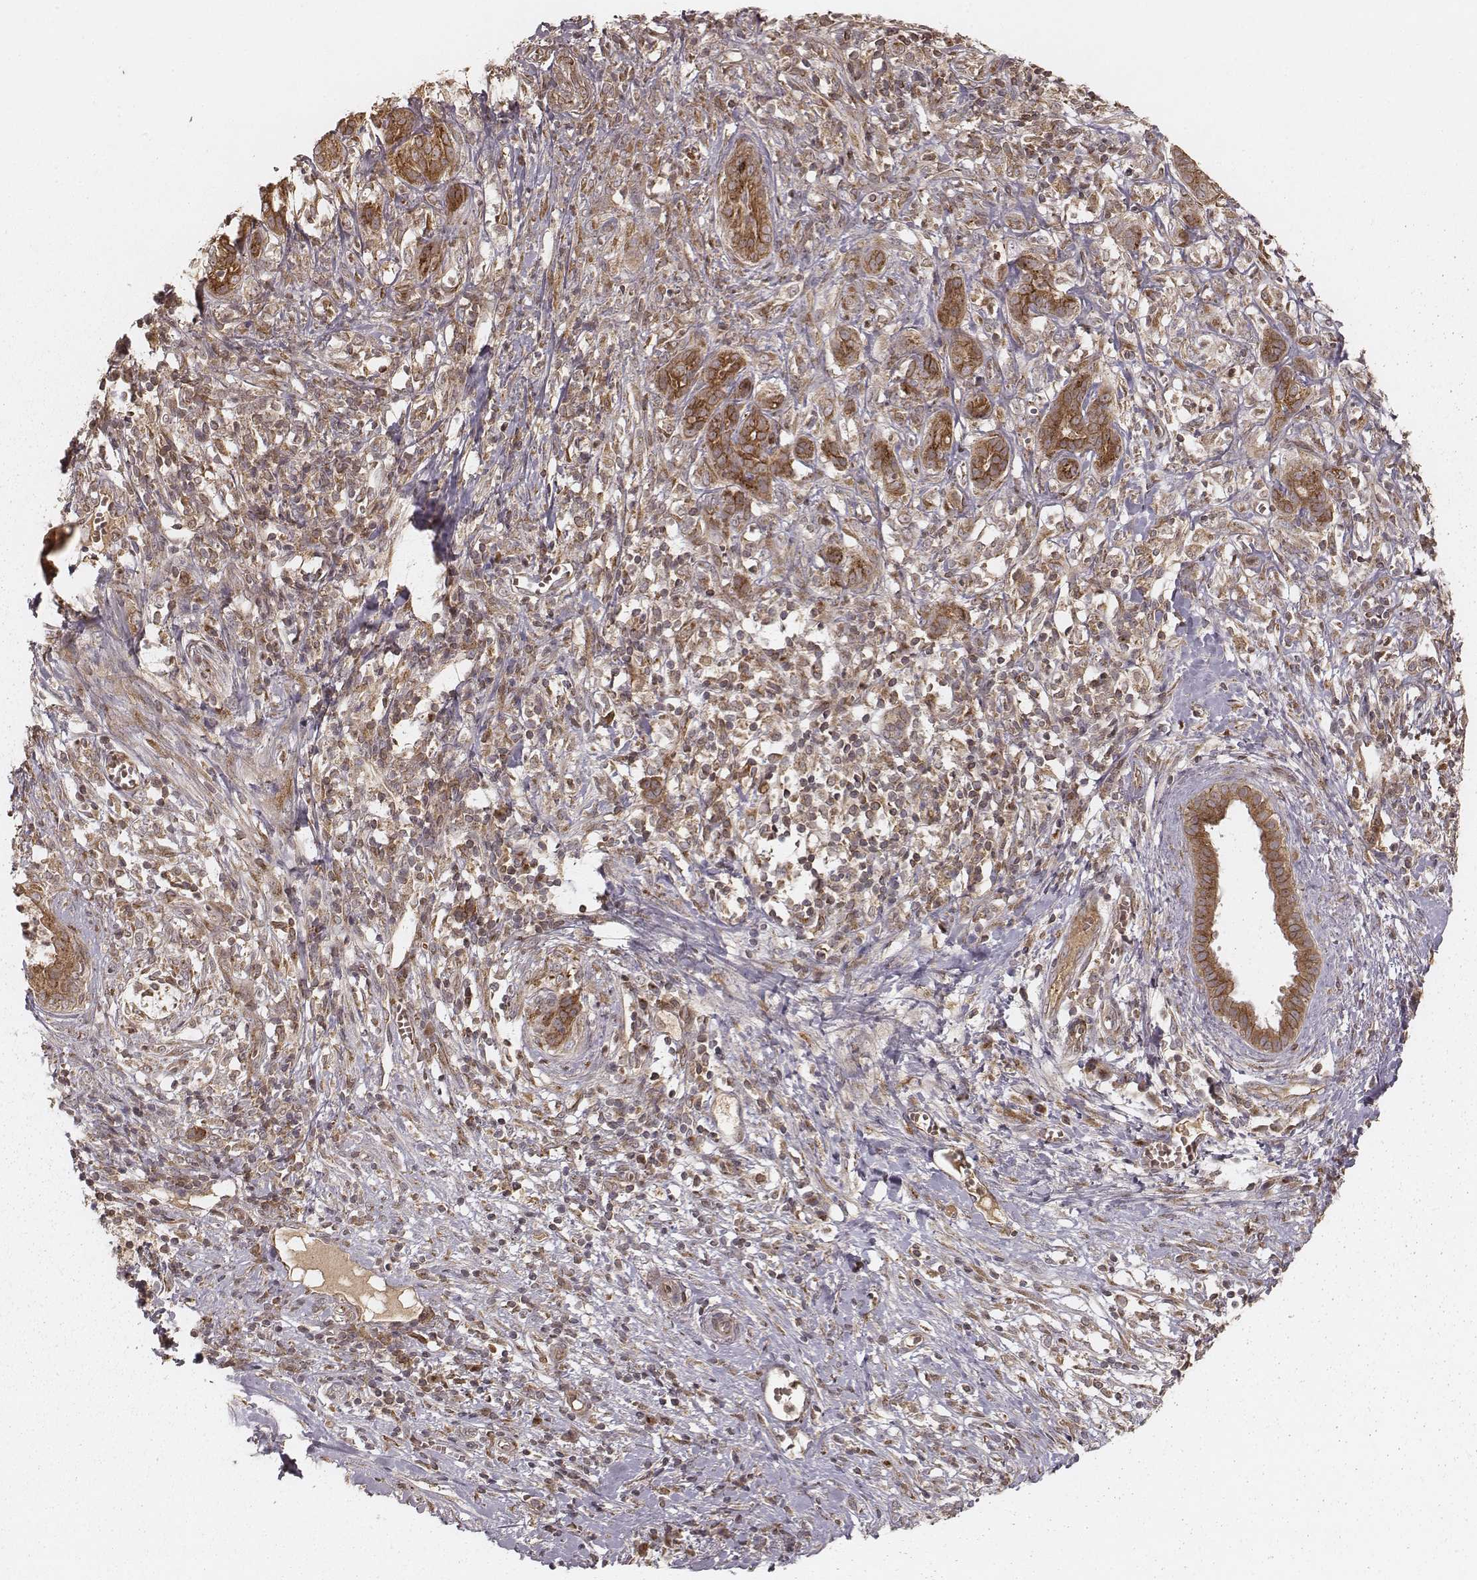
{"staining": {"intensity": "moderate", "quantity": ">75%", "location": "cytoplasmic/membranous"}, "tissue": "pancreatic cancer", "cell_type": "Tumor cells", "image_type": "cancer", "snomed": [{"axis": "morphology", "description": "Adenocarcinoma, NOS"}, {"axis": "topography", "description": "Pancreas"}], "caption": "DAB immunohistochemical staining of pancreatic cancer (adenocarcinoma) shows moderate cytoplasmic/membranous protein positivity in approximately >75% of tumor cells.", "gene": "MYO19", "patient": {"sex": "male", "age": 61}}